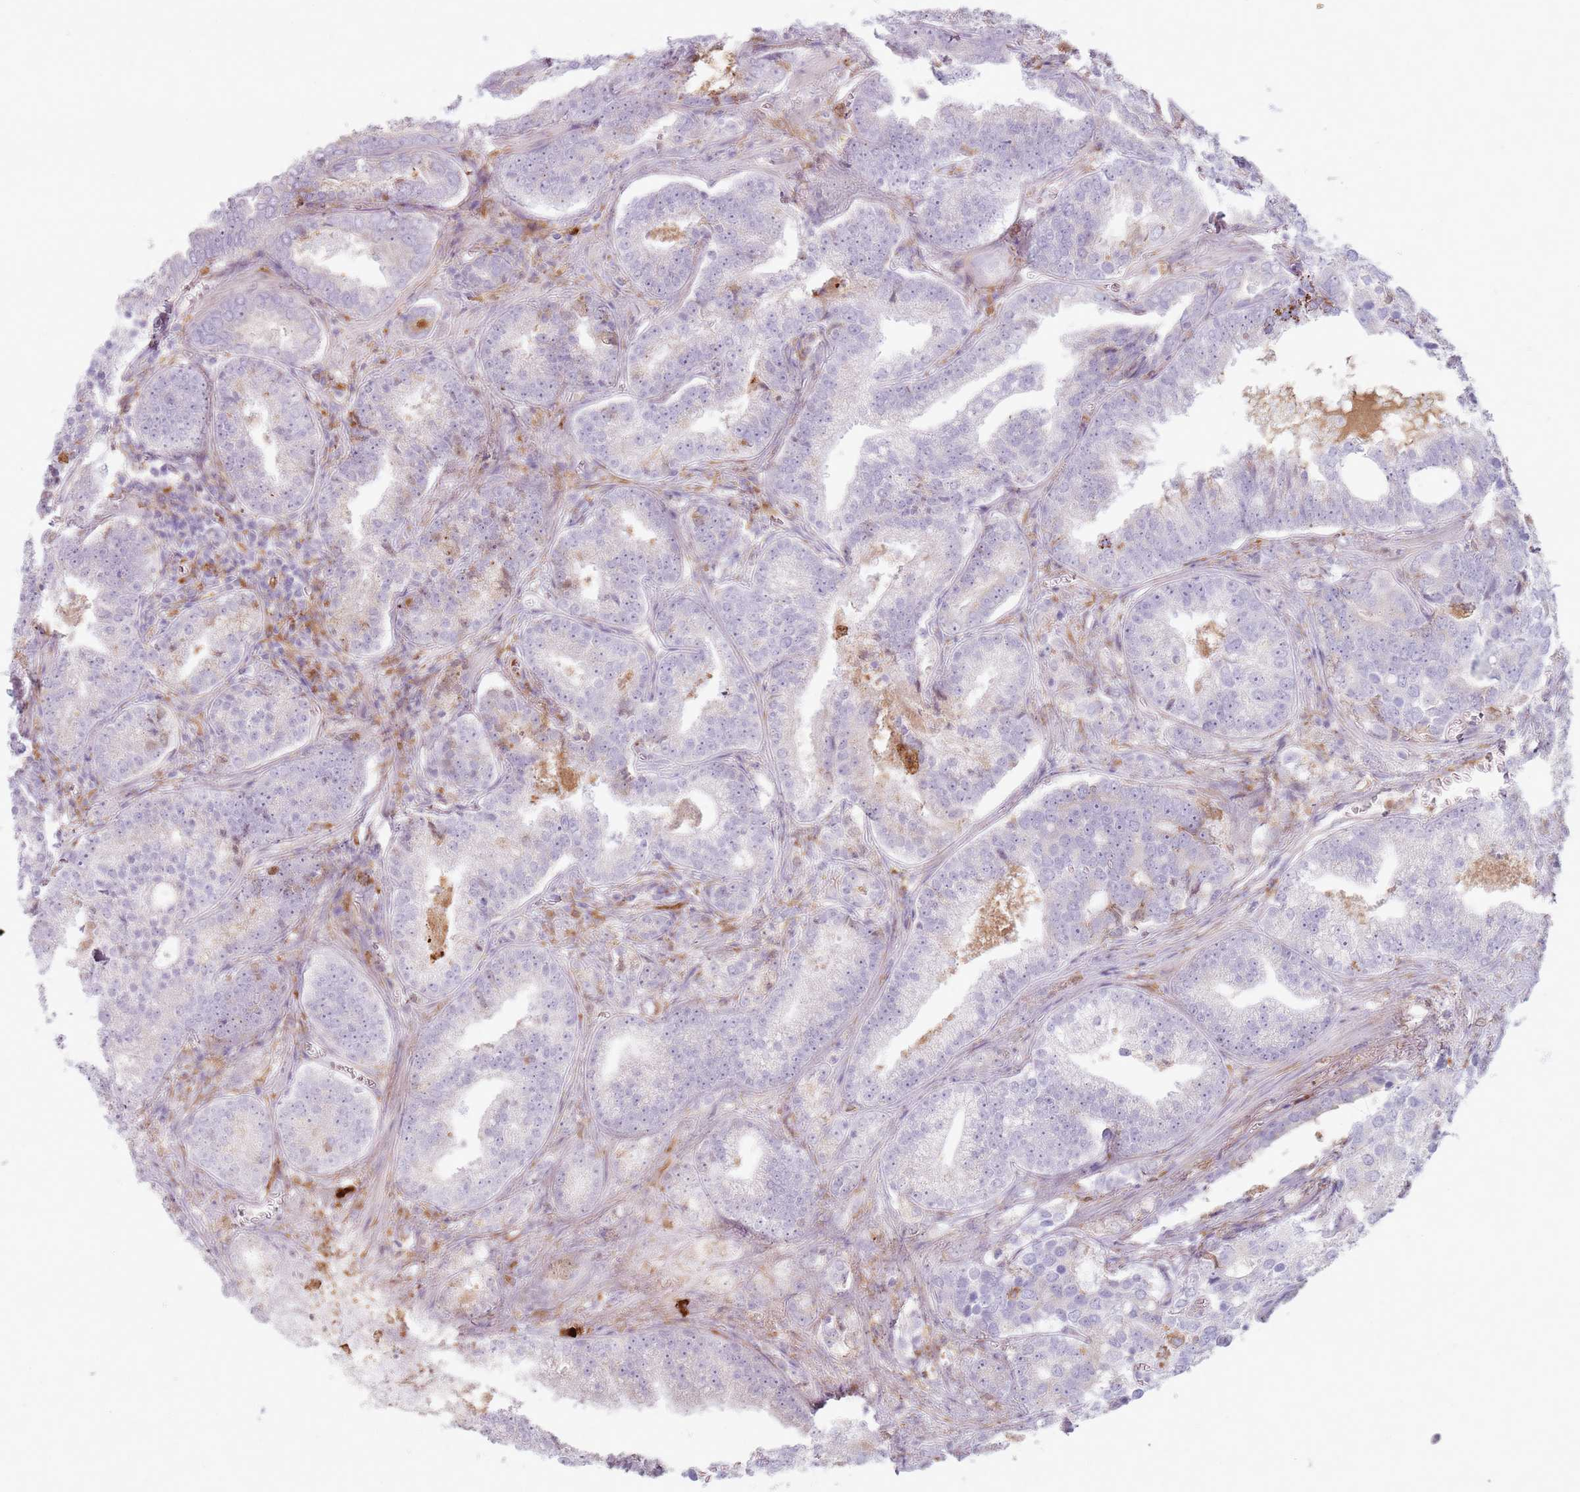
{"staining": {"intensity": "negative", "quantity": "none", "location": "none"}, "tissue": "prostate cancer", "cell_type": "Tumor cells", "image_type": "cancer", "snomed": [{"axis": "morphology", "description": "Adenocarcinoma, High grade"}, {"axis": "topography", "description": "Prostate"}], "caption": "Tumor cells are negative for brown protein staining in prostate high-grade adenocarcinoma. (DAB immunohistochemistry with hematoxylin counter stain).", "gene": "COLGALT1", "patient": {"sex": "male", "age": 67}}